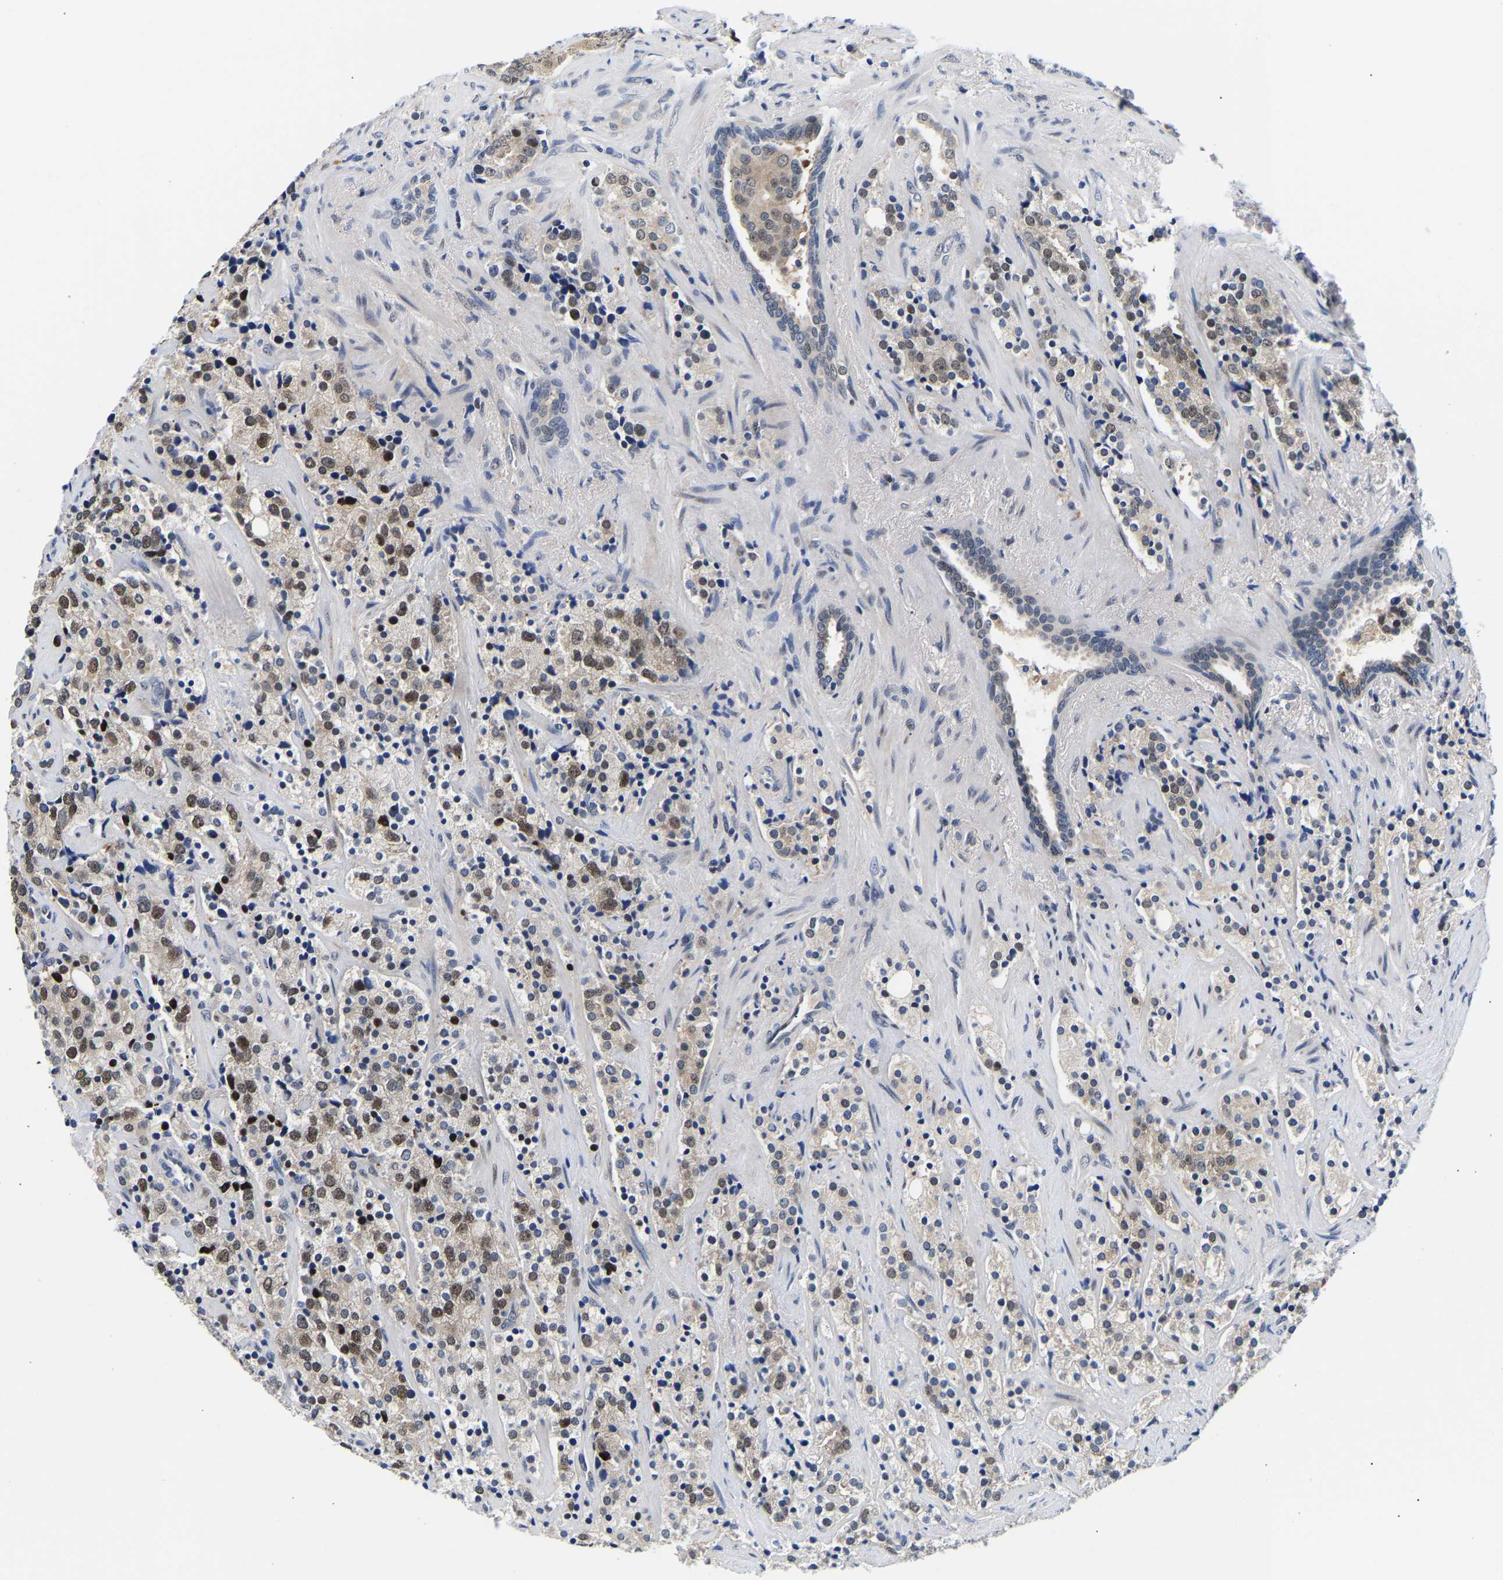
{"staining": {"intensity": "moderate", "quantity": "<25%", "location": "cytoplasmic/membranous,nuclear"}, "tissue": "prostate cancer", "cell_type": "Tumor cells", "image_type": "cancer", "snomed": [{"axis": "morphology", "description": "Adenocarcinoma, High grade"}, {"axis": "topography", "description": "Prostate"}], "caption": "This is an image of immunohistochemistry (IHC) staining of prostate cancer, which shows moderate staining in the cytoplasmic/membranous and nuclear of tumor cells.", "gene": "PTRHD1", "patient": {"sex": "male", "age": 71}}